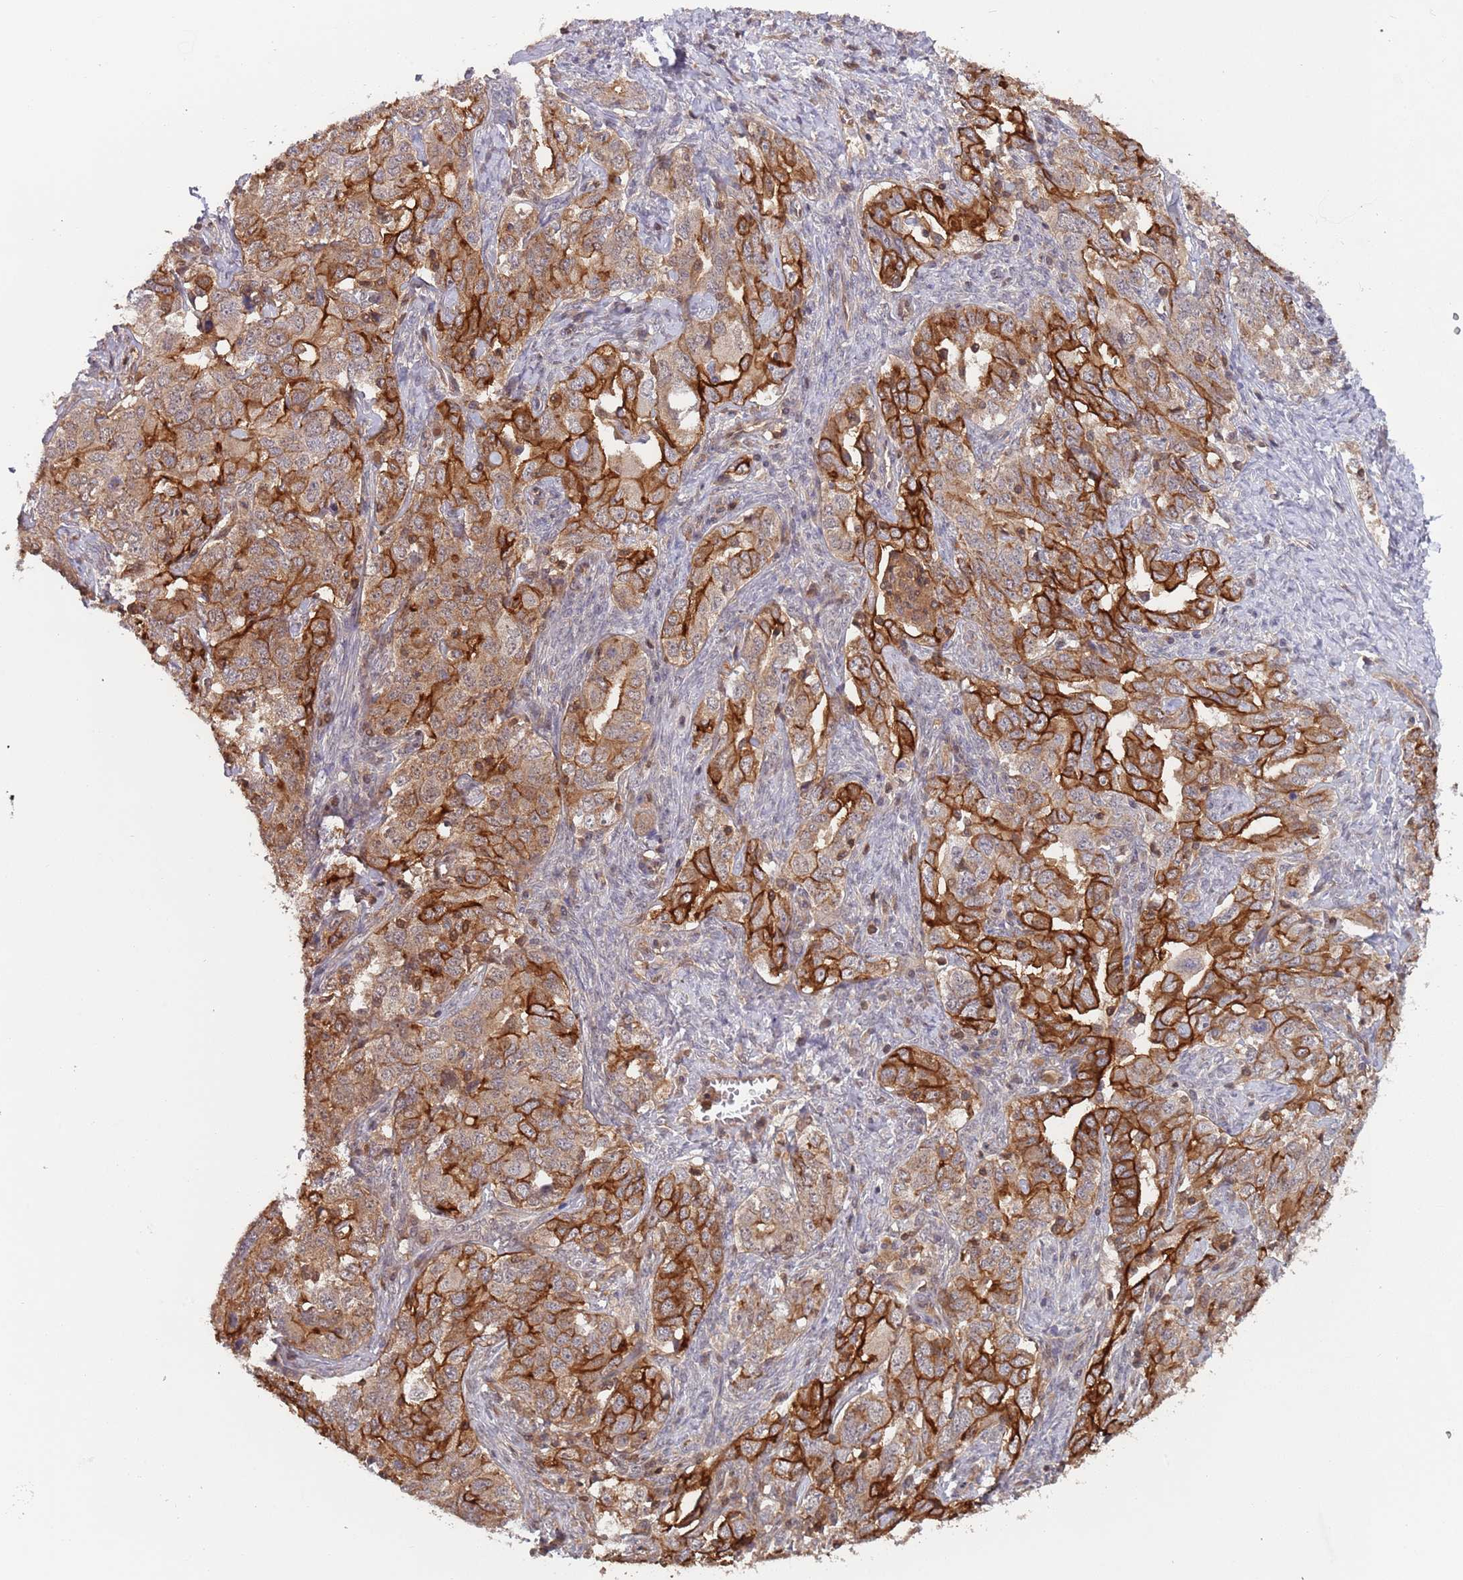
{"staining": {"intensity": "strong", "quantity": ">75%", "location": "cytoplasmic/membranous"}, "tissue": "ovarian cancer", "cell_type": "Tumor cells", "image_type": "cancer", "snomed": [{"axis": "morphology", "description": "Carcinoma, endometroid"}, {"axis": "topography", "description": "Ovary"}], "caption": "A photomicrograph of ovarian cancer (endometroid carcinoma) stained for a protein exhibits strong cytoplasmic/membranous brown staining in tumor cells.", "gene": "GSDMD", "patient": {"sex": "female", "age": 62}}